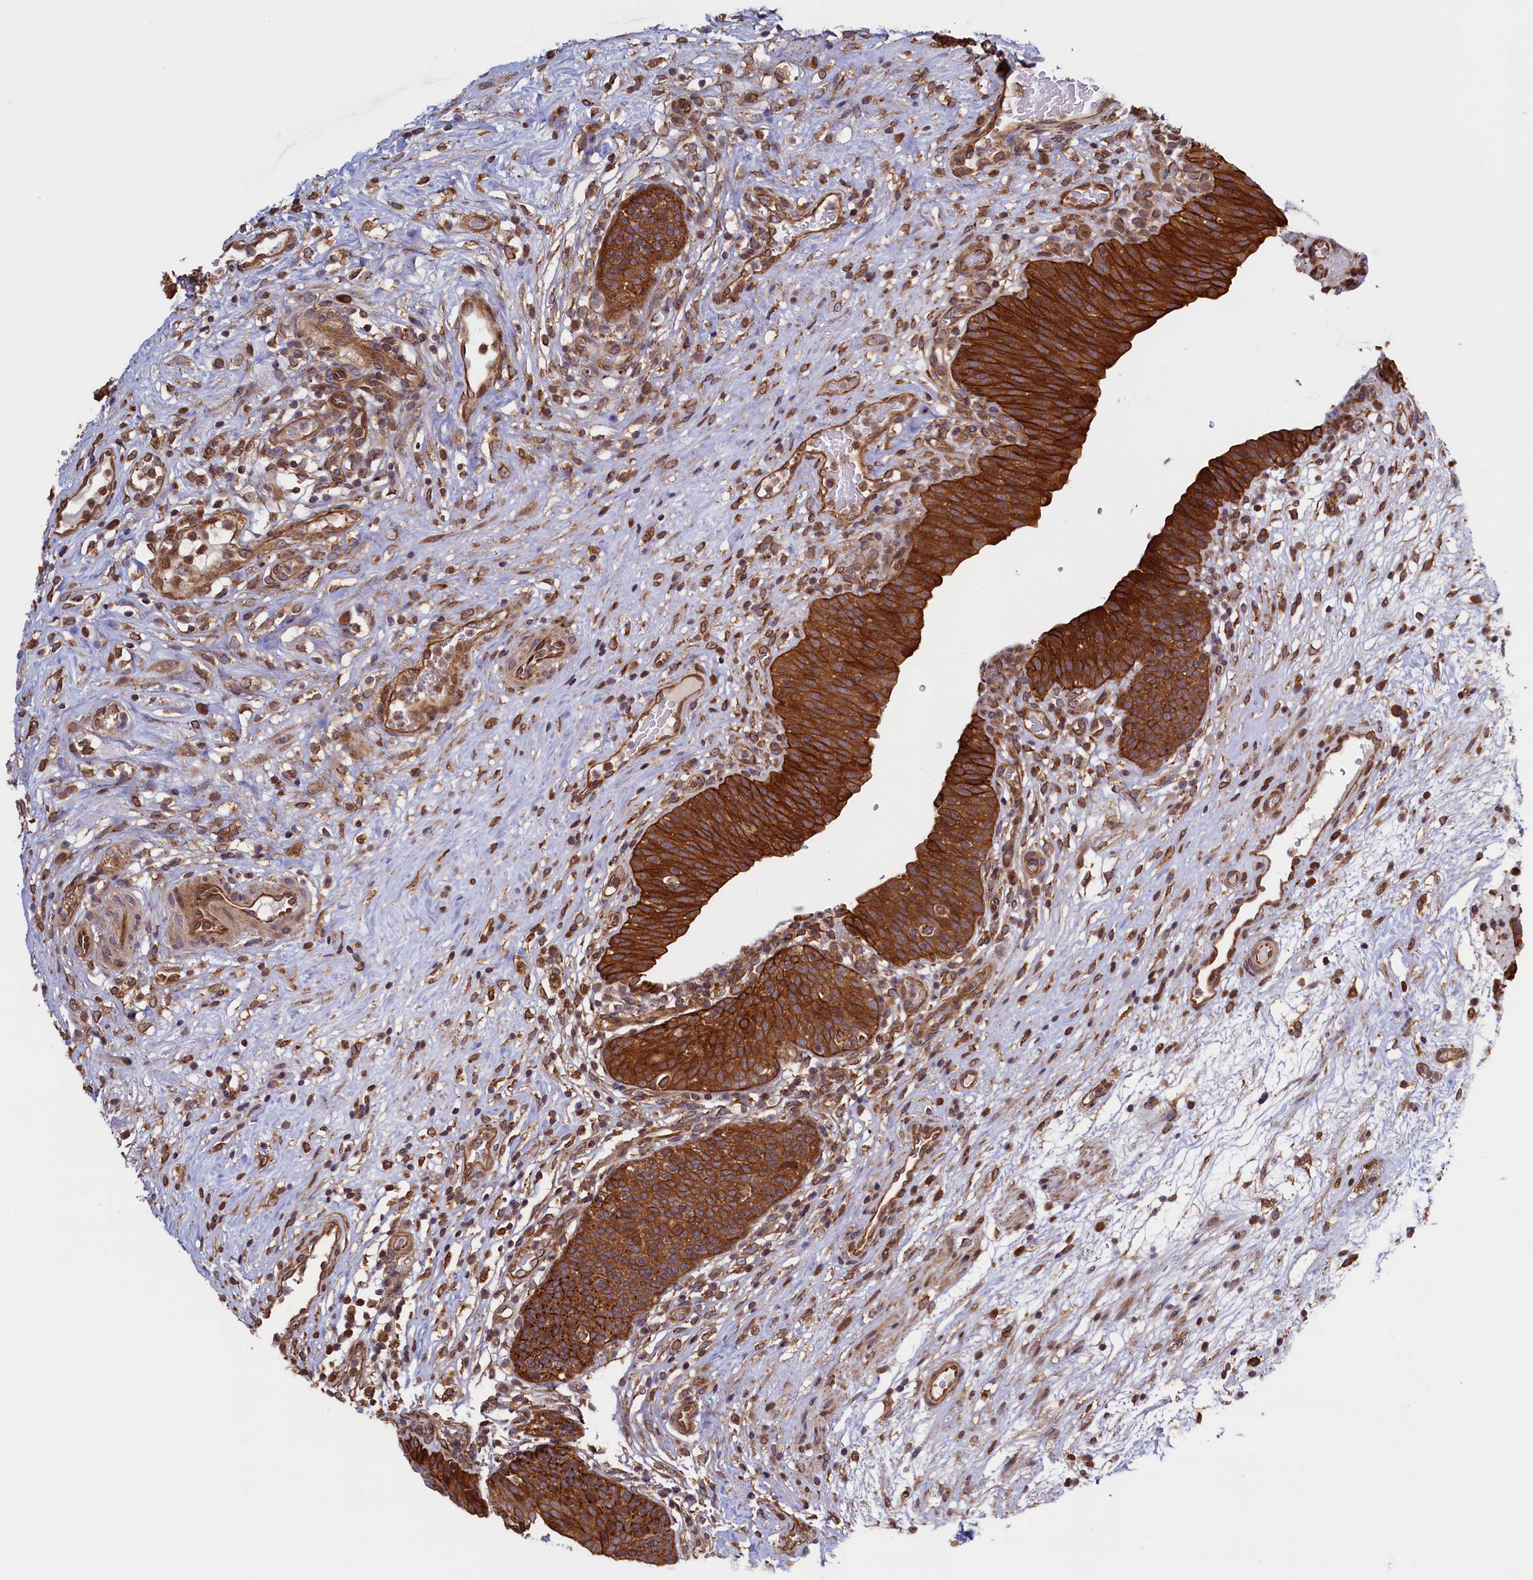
{"staining": {"intensity": "strong", "quantity": ">75%", "location": "cytoplasmic/membranous"}, "tissue": "urinary bladder", "cell_type": "Urothelial cells", "image_type": "normal", "snomed": [{"axis": "morphology", "description": "Normal tissue, NOS"}, {"axis": "topography", "description": "Urinary bladder"}], "caption": "A high amount of strong cytoplasmic/membranous expression is present in about >75% of urothelial cells in benign urinary bladder.", "gene": "ATXN2L", "patient": {"sex": "male", "age": 71}}